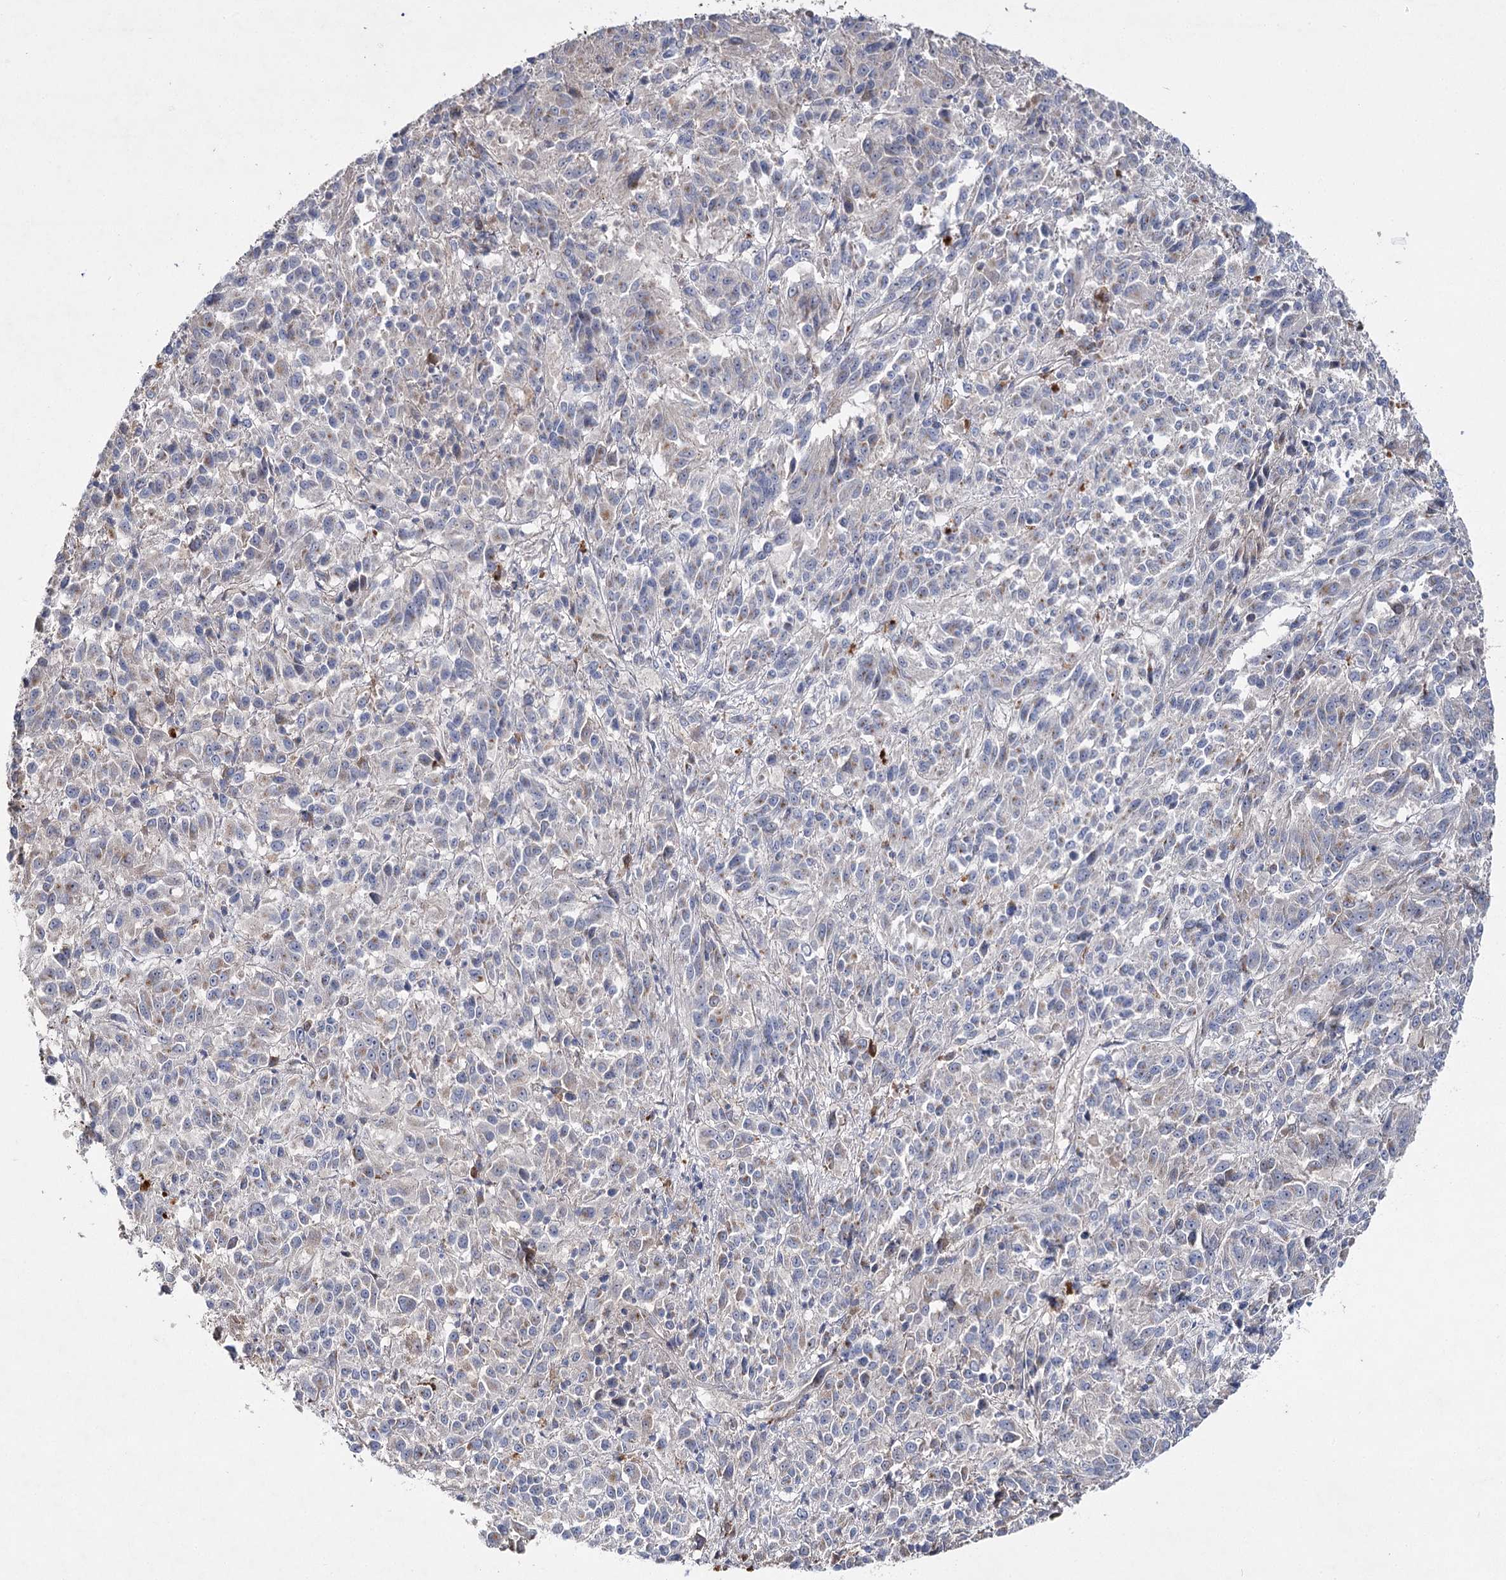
{"staining": {"intensity": "negative", "quantity": "none", "location": "none"}, "tissue": "melanoma", "cell_type": "Tumor cells", "image_type": "cancer", "snomed": [{"axis": "morphology", "description": "Malignant melanoma, Metastatic site"}, {"axis": "topography", "description": "Lung"}], "caption": "Immunohistochemistry (IHC) of melanoma reveals no expression in tumor cells. (Stains: DAB IHC with hematoxylin counter stain, Microscopy: brightfield microscopy at high magnification).", "gene": "IL1RAP", "patient": {"sex": "male", "age": 64}}